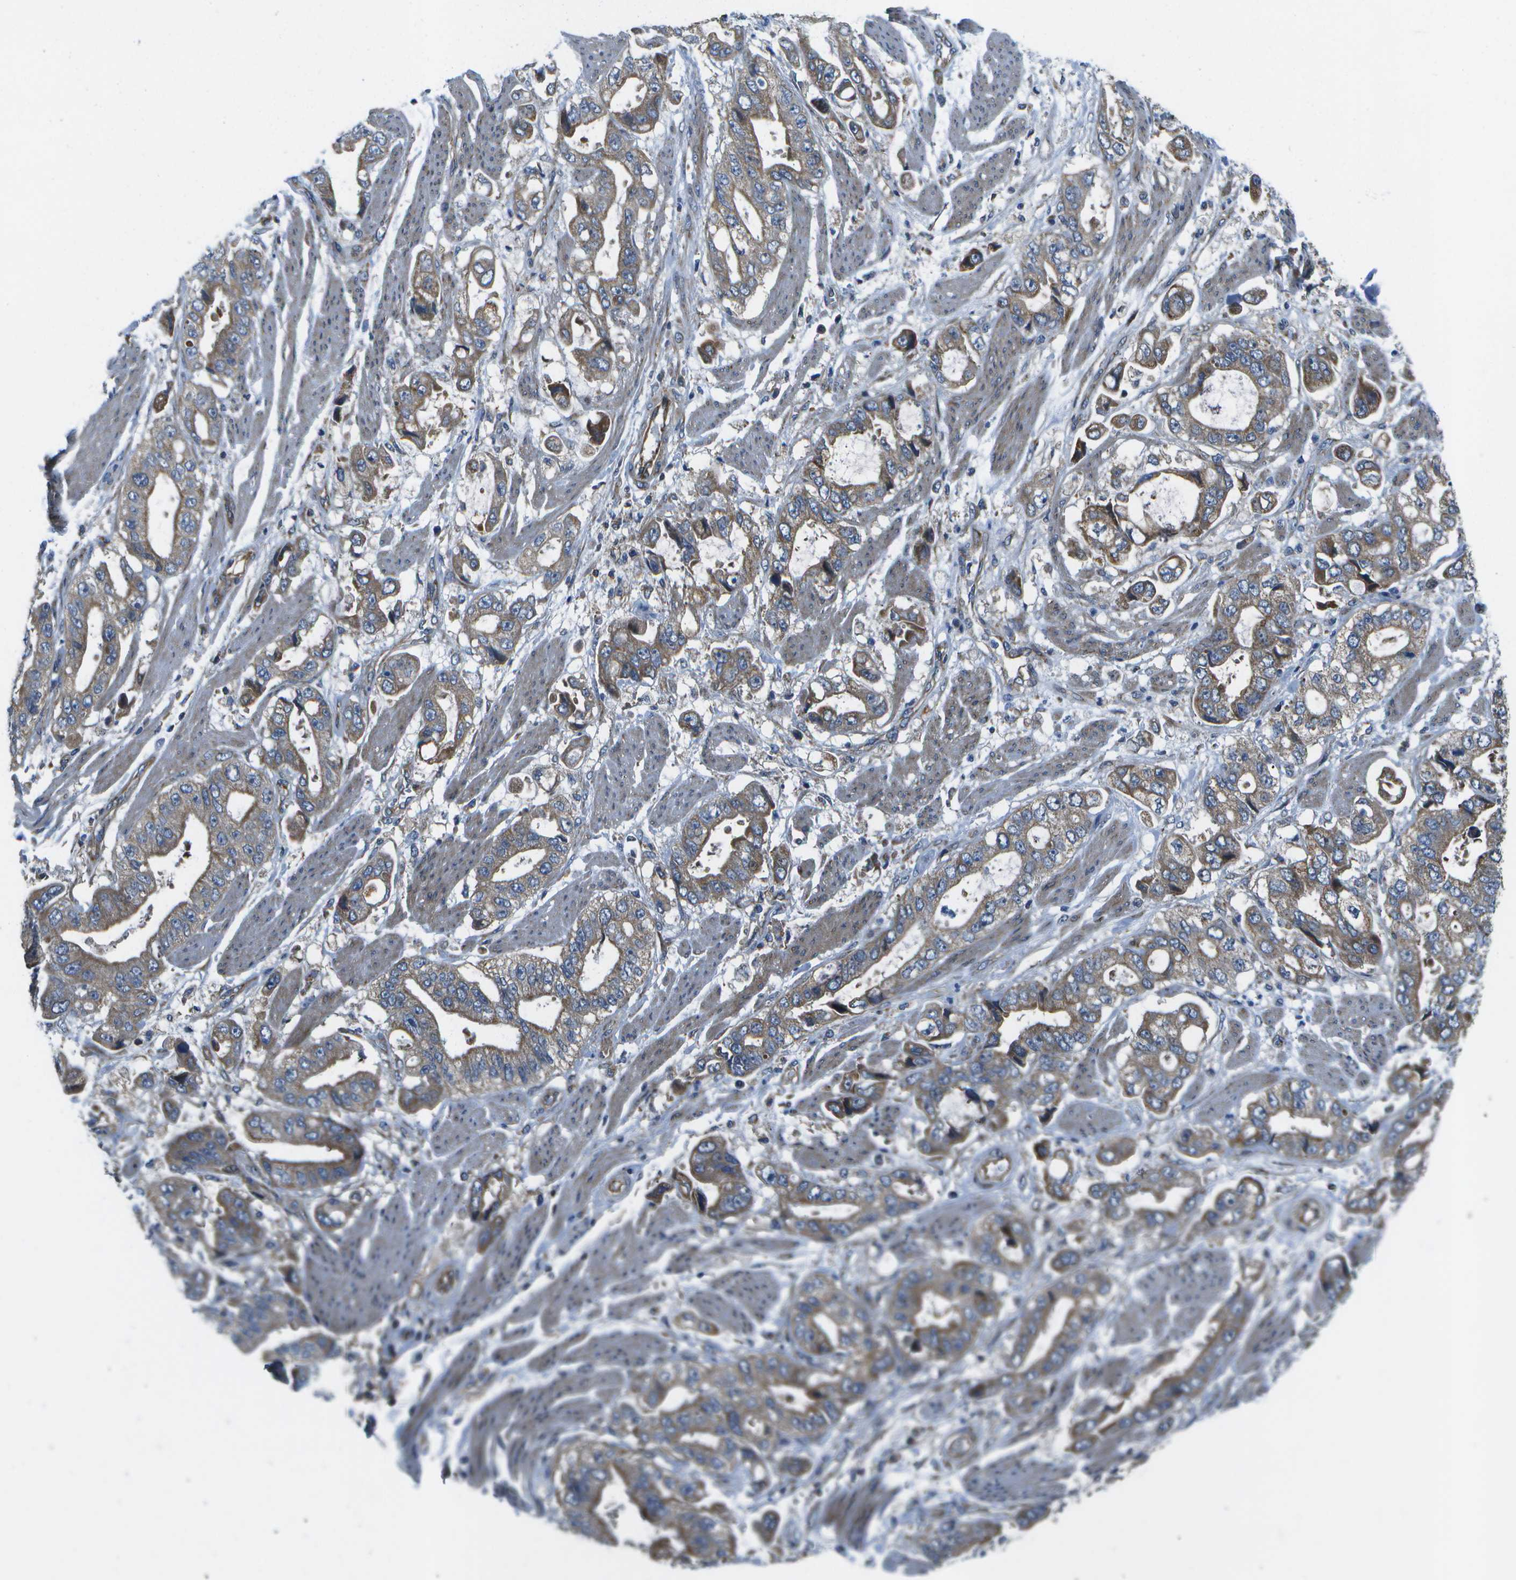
{"staining": {"intensity": "moderate", "quantity": ">75%", "location": "cytoplasmic/membranous"}, "tissue": "stomach cancer", "cell_type": "Tumor cells", "image_type": "cancer", "snomed": [{"axis": "morphology", "description": "Normal tissue, NOS"}, {"axis": "morphology", "description": "Adenocarcinoma, NOS"}, {"axis": "topography", "description": "Stomach"}], "caption": "There is medium levels of moderate cytoplasmic/membranous positivity in tumor cells of adenocarcinoma (stomach), as demonstrated by immunohistochemical staining (brown color).", "gene": "MVK", "patient": {"sex": "male", "age": 62}}